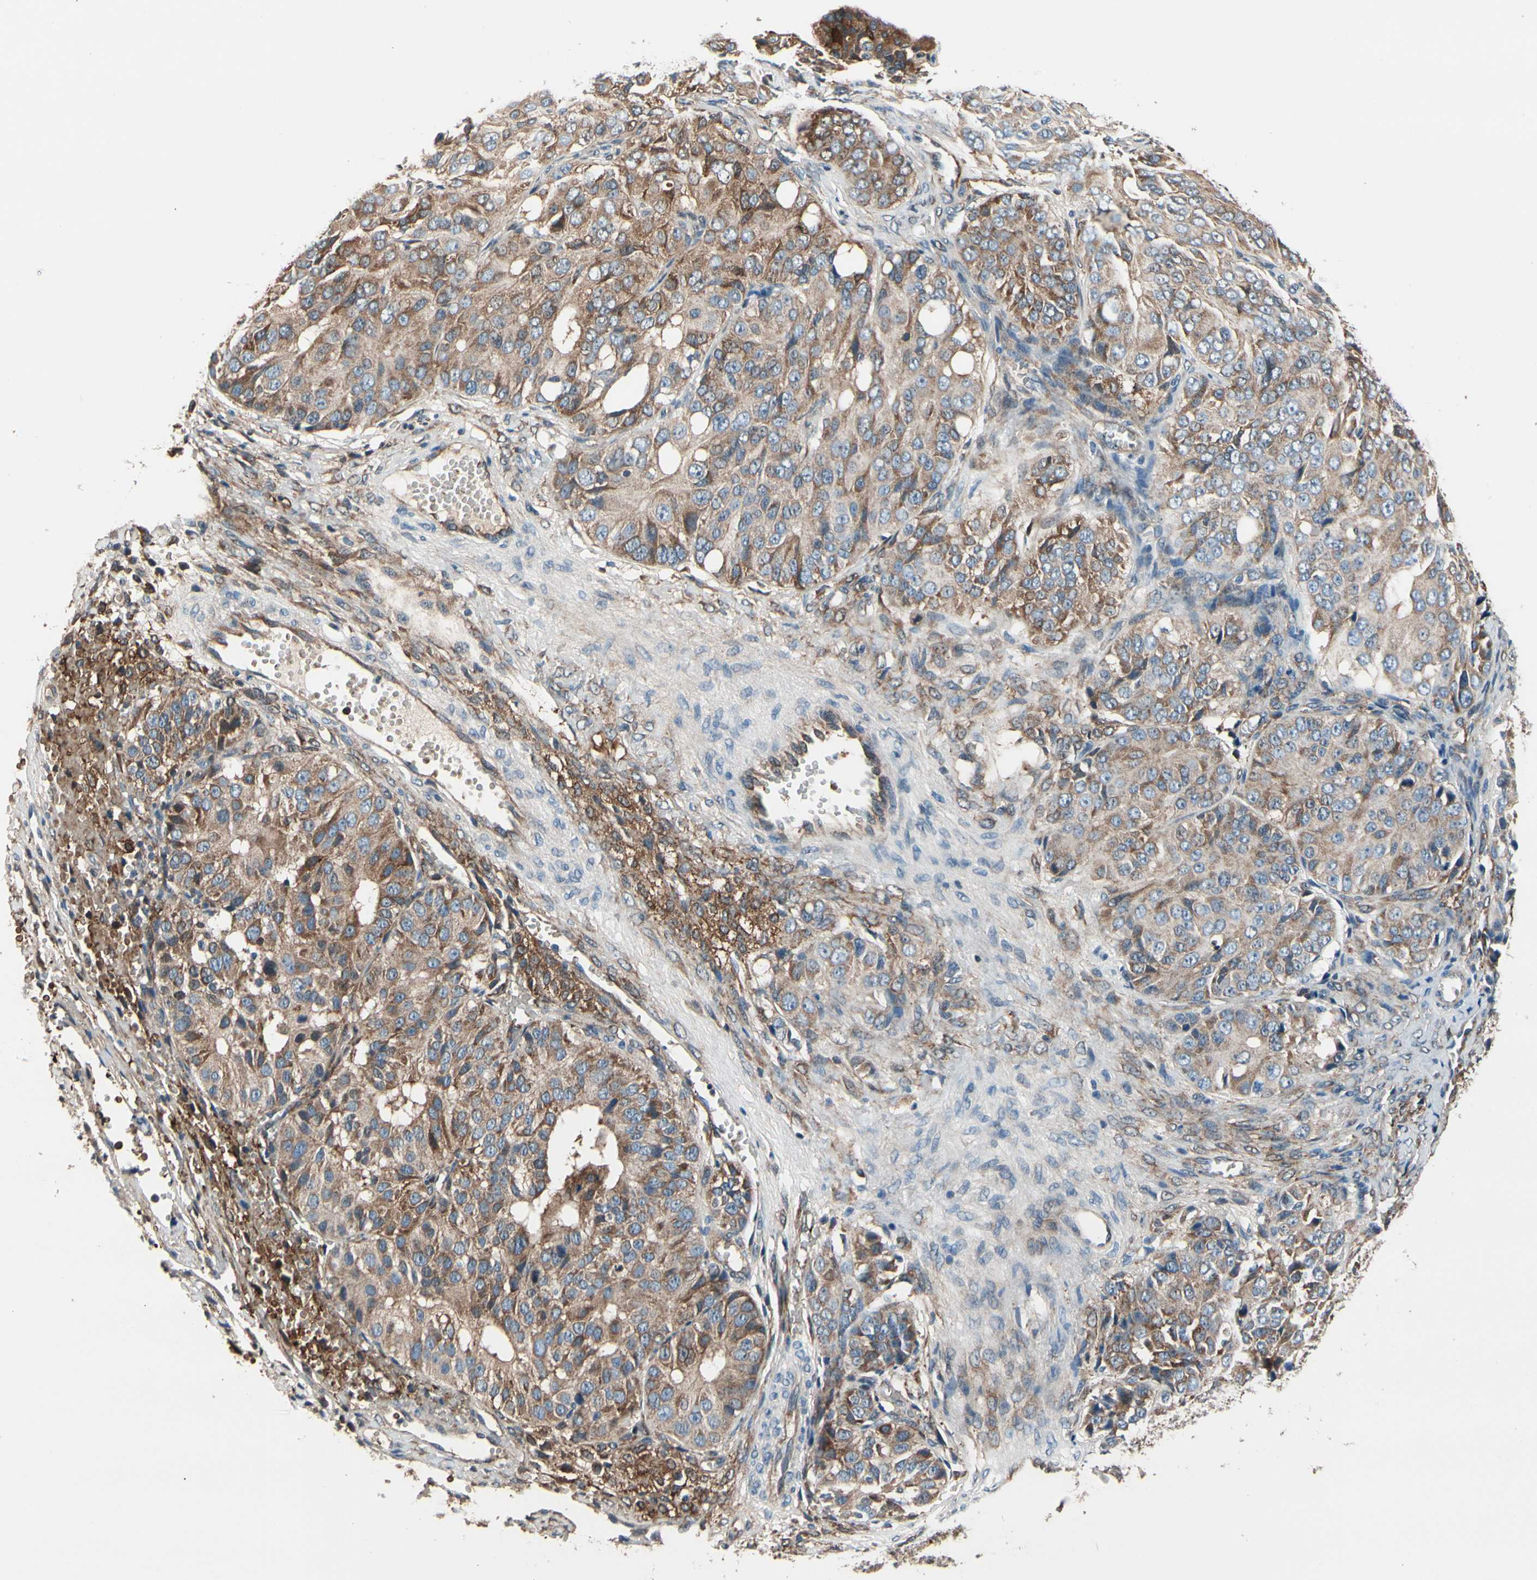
{"staining": {"intensity": "moderate", "quantity": "25%-75%", "location": "cytoplasmic/membranous,nuclear"}, "tissue": "ovarian cancer", "cell_type": "Tumor cells", "image_type": "cancer", "snomed": [{"axis": "morphology", "description": "Carcinoma, endometroid"}, {"axis": "topography", "description": "Ovary"}], "caption": "Moderate cytoplasmic/membranous and nuclear protein positivity is present in approximately 25%-75% of tumor cells in ovarian cancer. The staining is performed using DAB (3,3'-diaminobenzidine) brown chromogen to label protein expression. The nuclei are counter-stained blue using hematoxylin.", "gene": "PRDX2", "patient": {"sex": "female", "age": 51}}